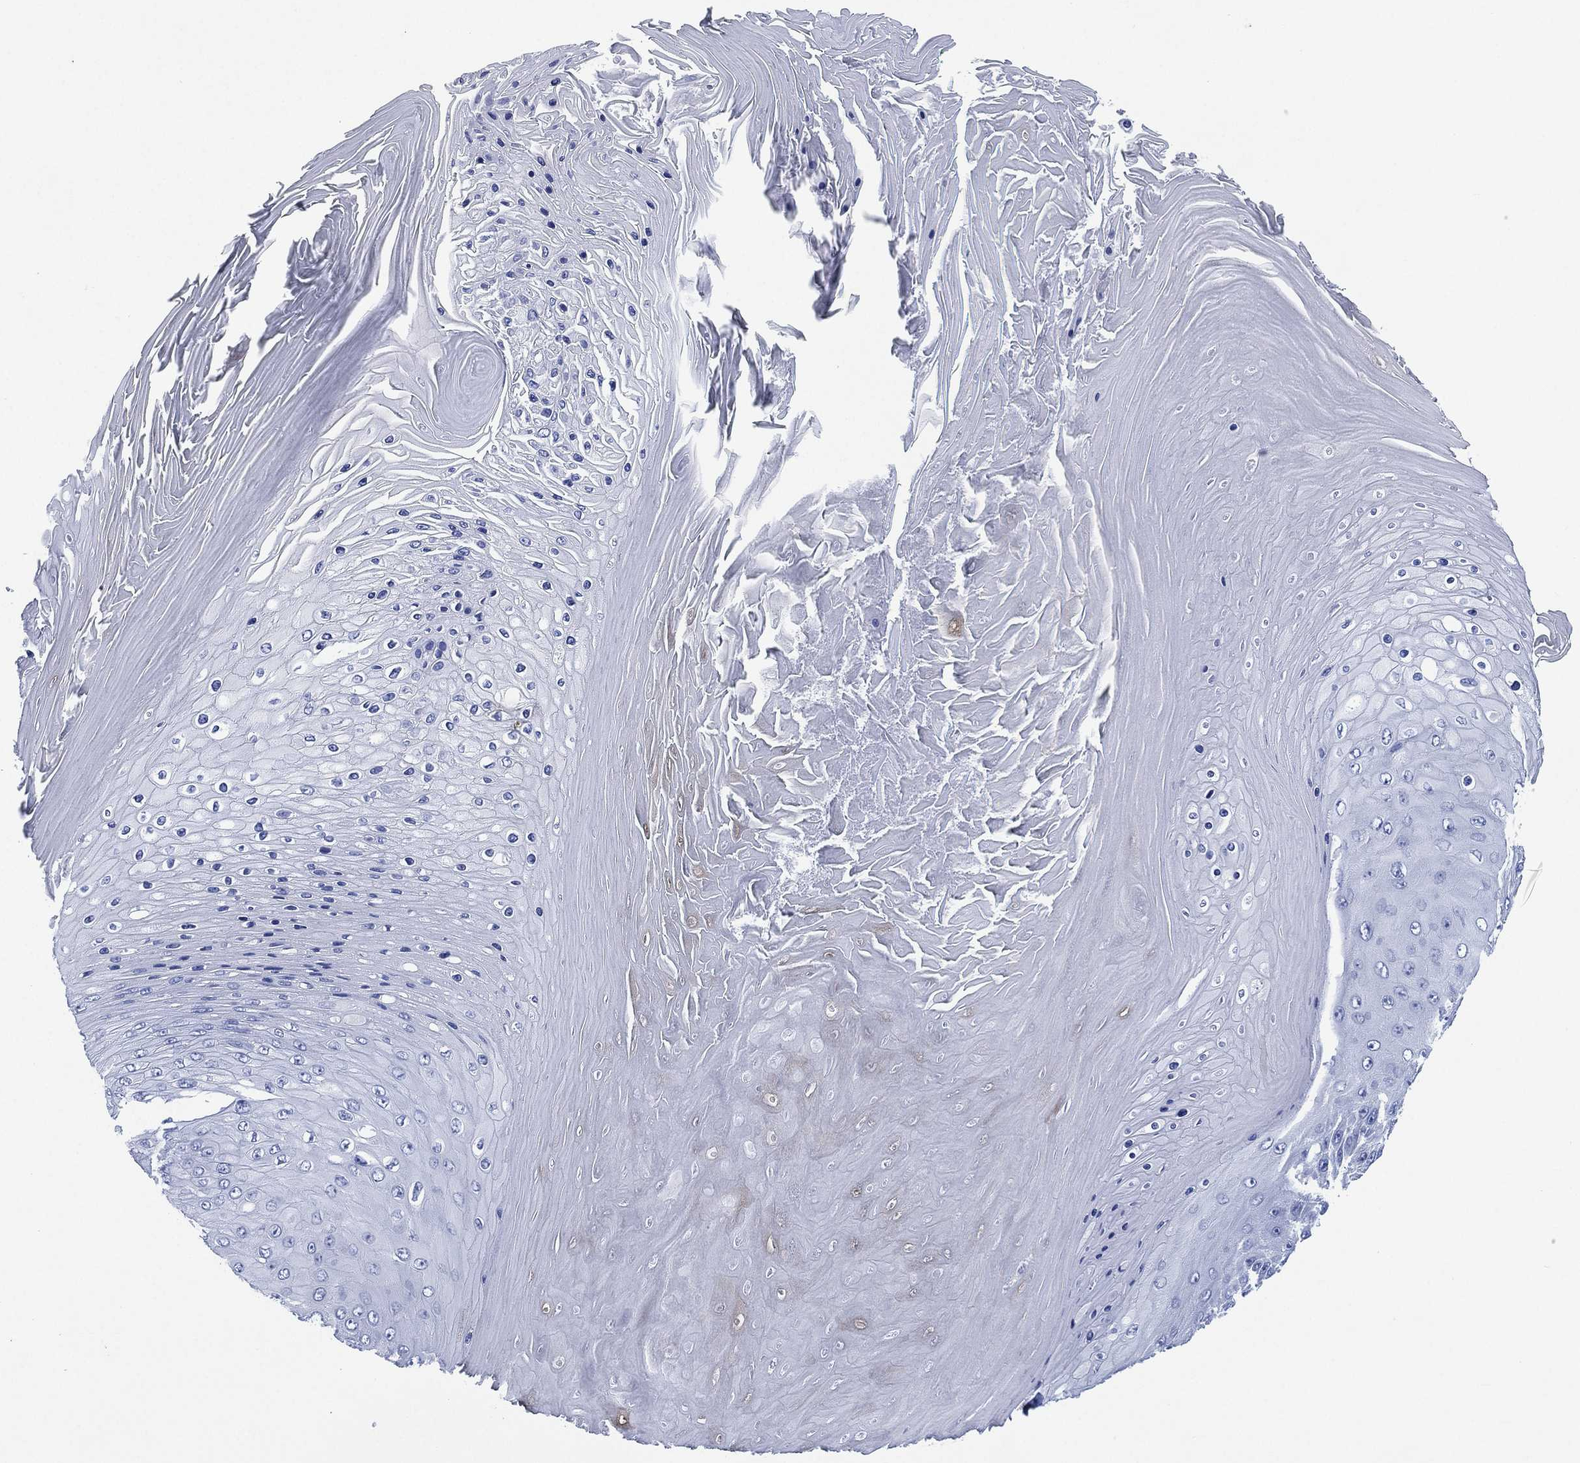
{"staining": {"intensity": "negative", "quantity": "none", "location": "none"}, "tissue": "skin cancer", "cell_type": "Tumor cells", "image_type": "cancer", "snomed": [{"axis": "morphology", "description": "Squamous cell carcinoma, NOS"}, {"axis": "topography", "description": "Skin"}], "caption": "DAB (3,3'-diaminobenzidine) immunohistochemical staining of human squamous cell carcinoma (skin) displays no significant staining in tumor cells. (Brightfield microscopy of DAB IHC at high magnification).", "gene": "SIGLECL1", "patient": {"sex": "male", "age": 62}}